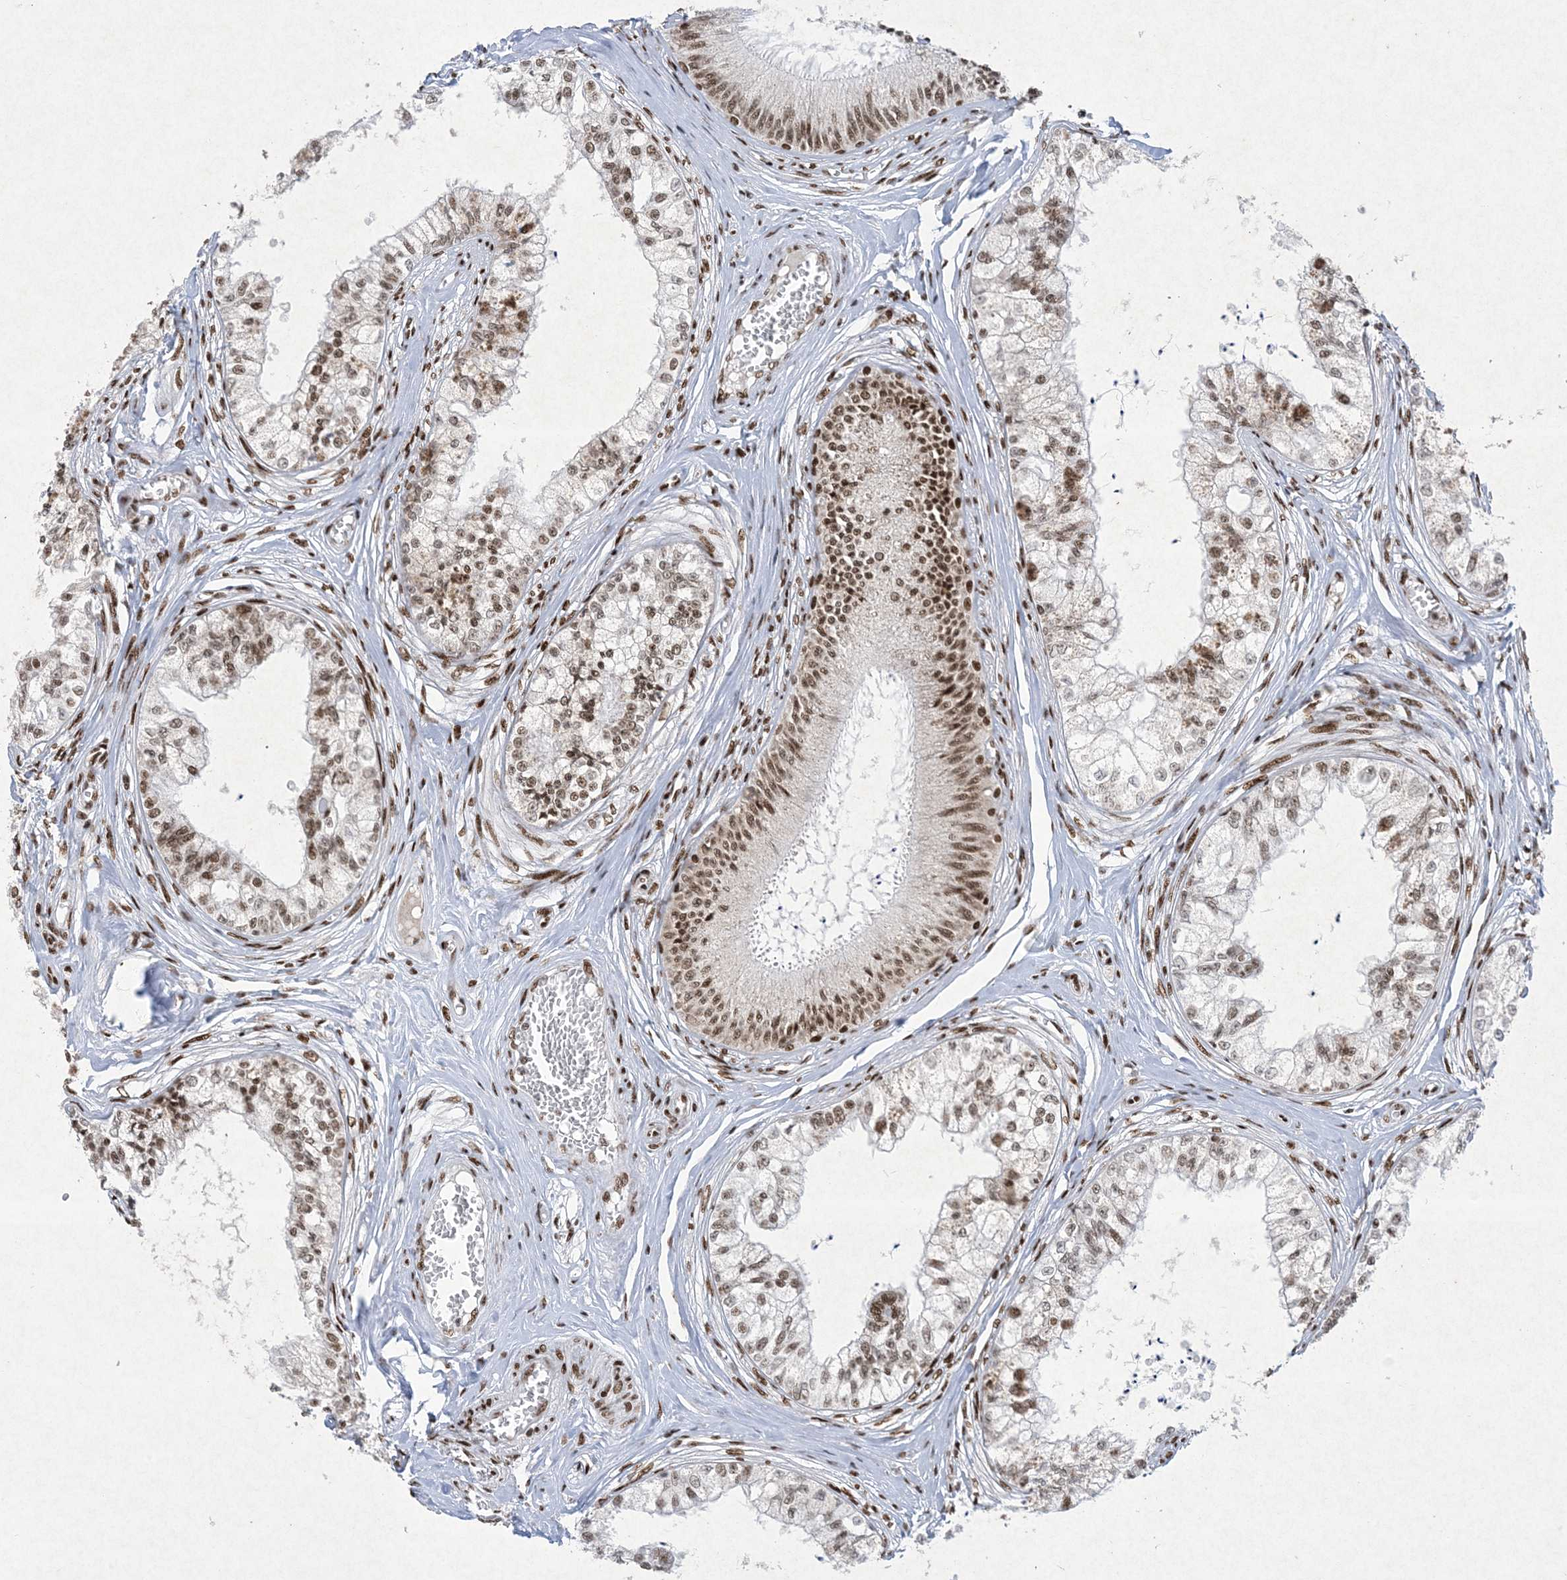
{"staining": {"intensity": "strong", "quantity": ">75%", "location": "nuclear"}, "tissue": "epididymis", "cell_type": "Glandular cells", "image_type": "normal", "snomed": [{"axis": "morphology", "description": "Normal tissue, NOS"}, {"axis": "topography", "description": "Epididymis"}], "caption": "Brown immunohistochemical staining in normal epididymis shows strong nuclear staining in approximately >75% of glandular cells.", "gene": "PKNOX2", "patient": {"sex": "male", "age": 79}}